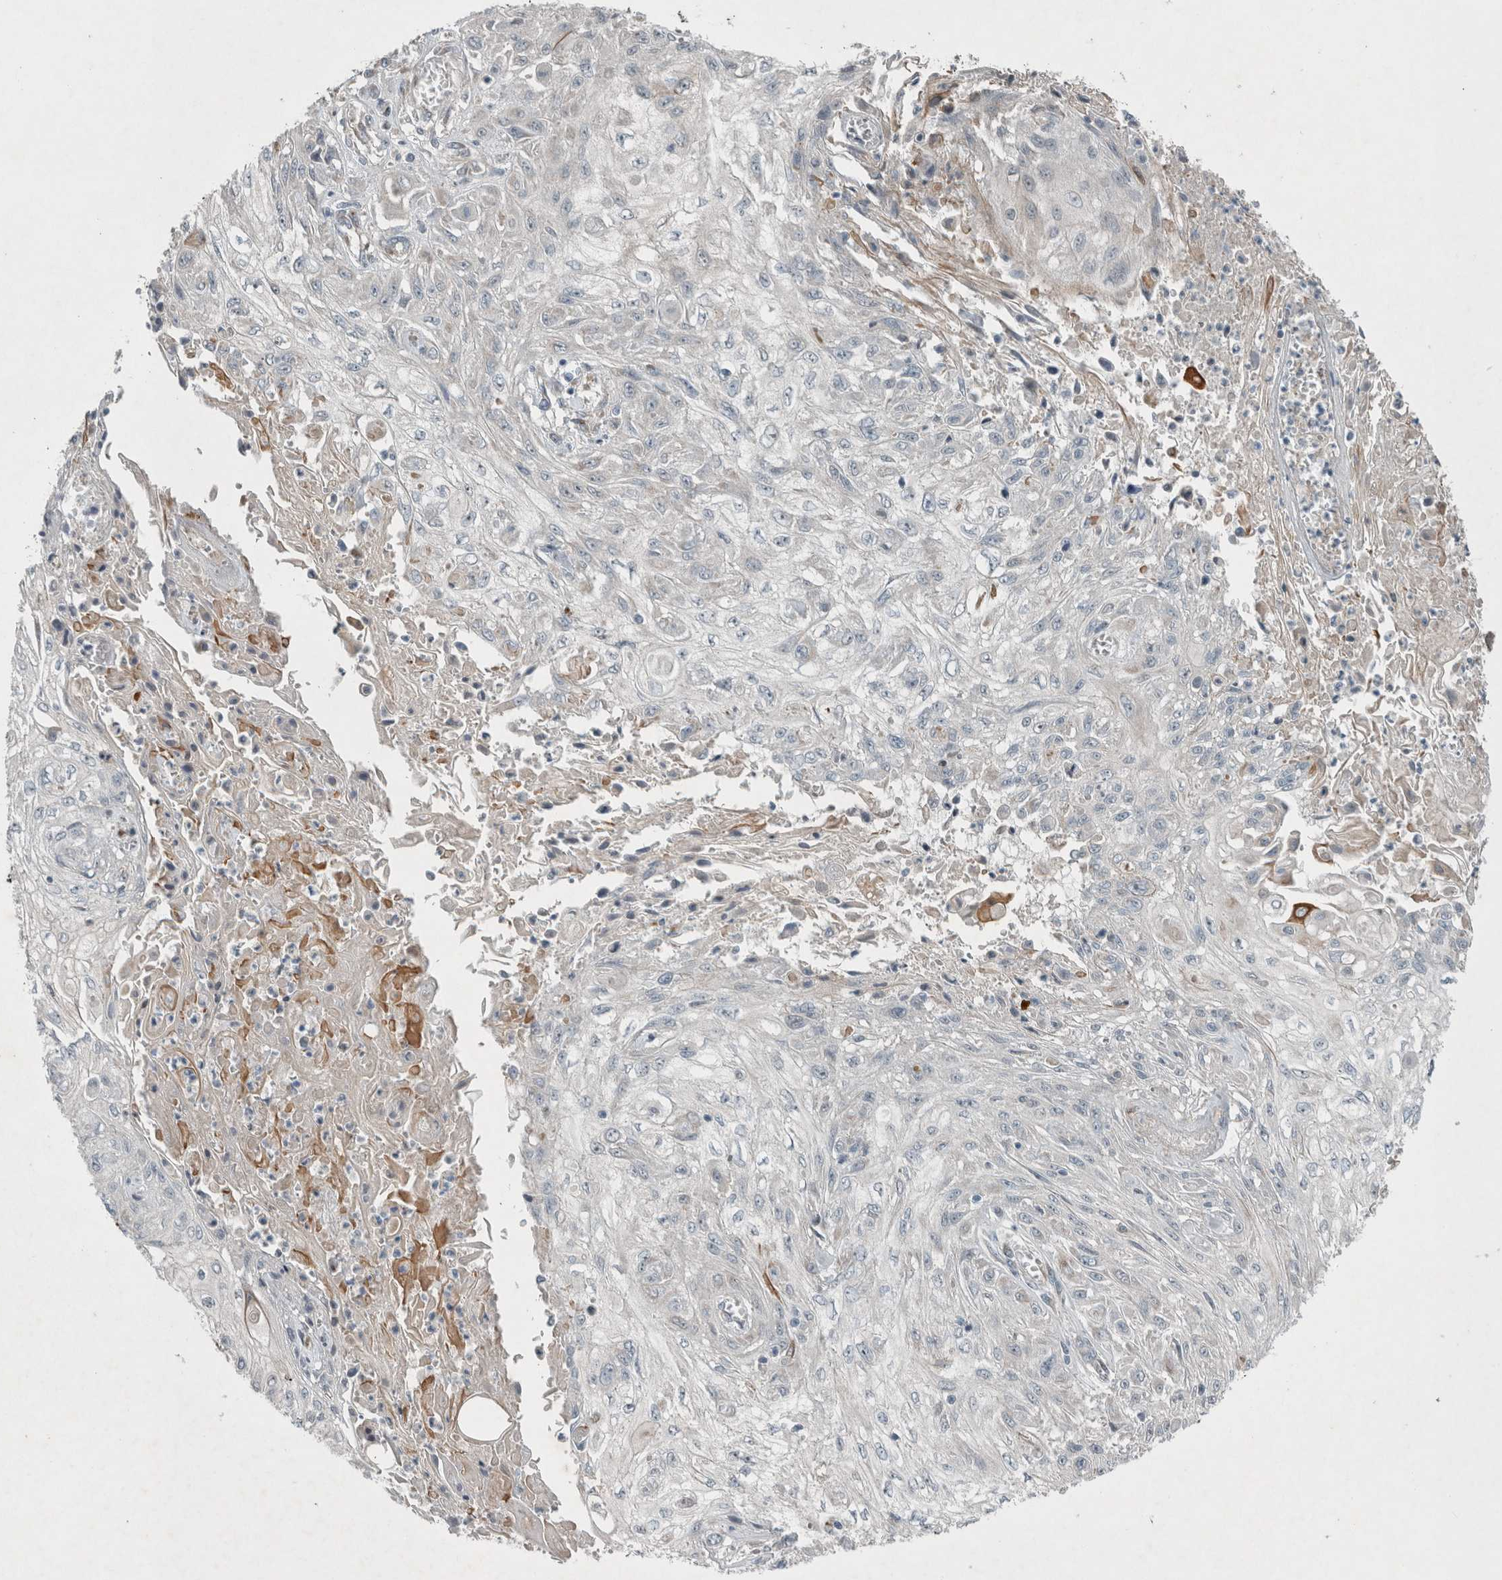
{"staining": {"intensity": "negative", "quantity": "none", "location": "none"}, "tissue": "skin cancer", "cell_type": "Tumor cells", "image_type": "cancer", "snomed": [{"axis": "morphology", "description": "Squamous cell carcinoma, NOS"}, {"axis": "morphology", "description": "Squamous cell carcinoma, metastatic, NOS"}, {"axis": "topography", "description": "Skin"}, {"axis": "topography", "description": "Lymph node"}], "caption": "The image reveals no significant staining in tumor cells of skin cancer (metastatic squamous cell carcinoma).", "gene": "RALGDS", "patient": {"sex": "male", "age": 75}}